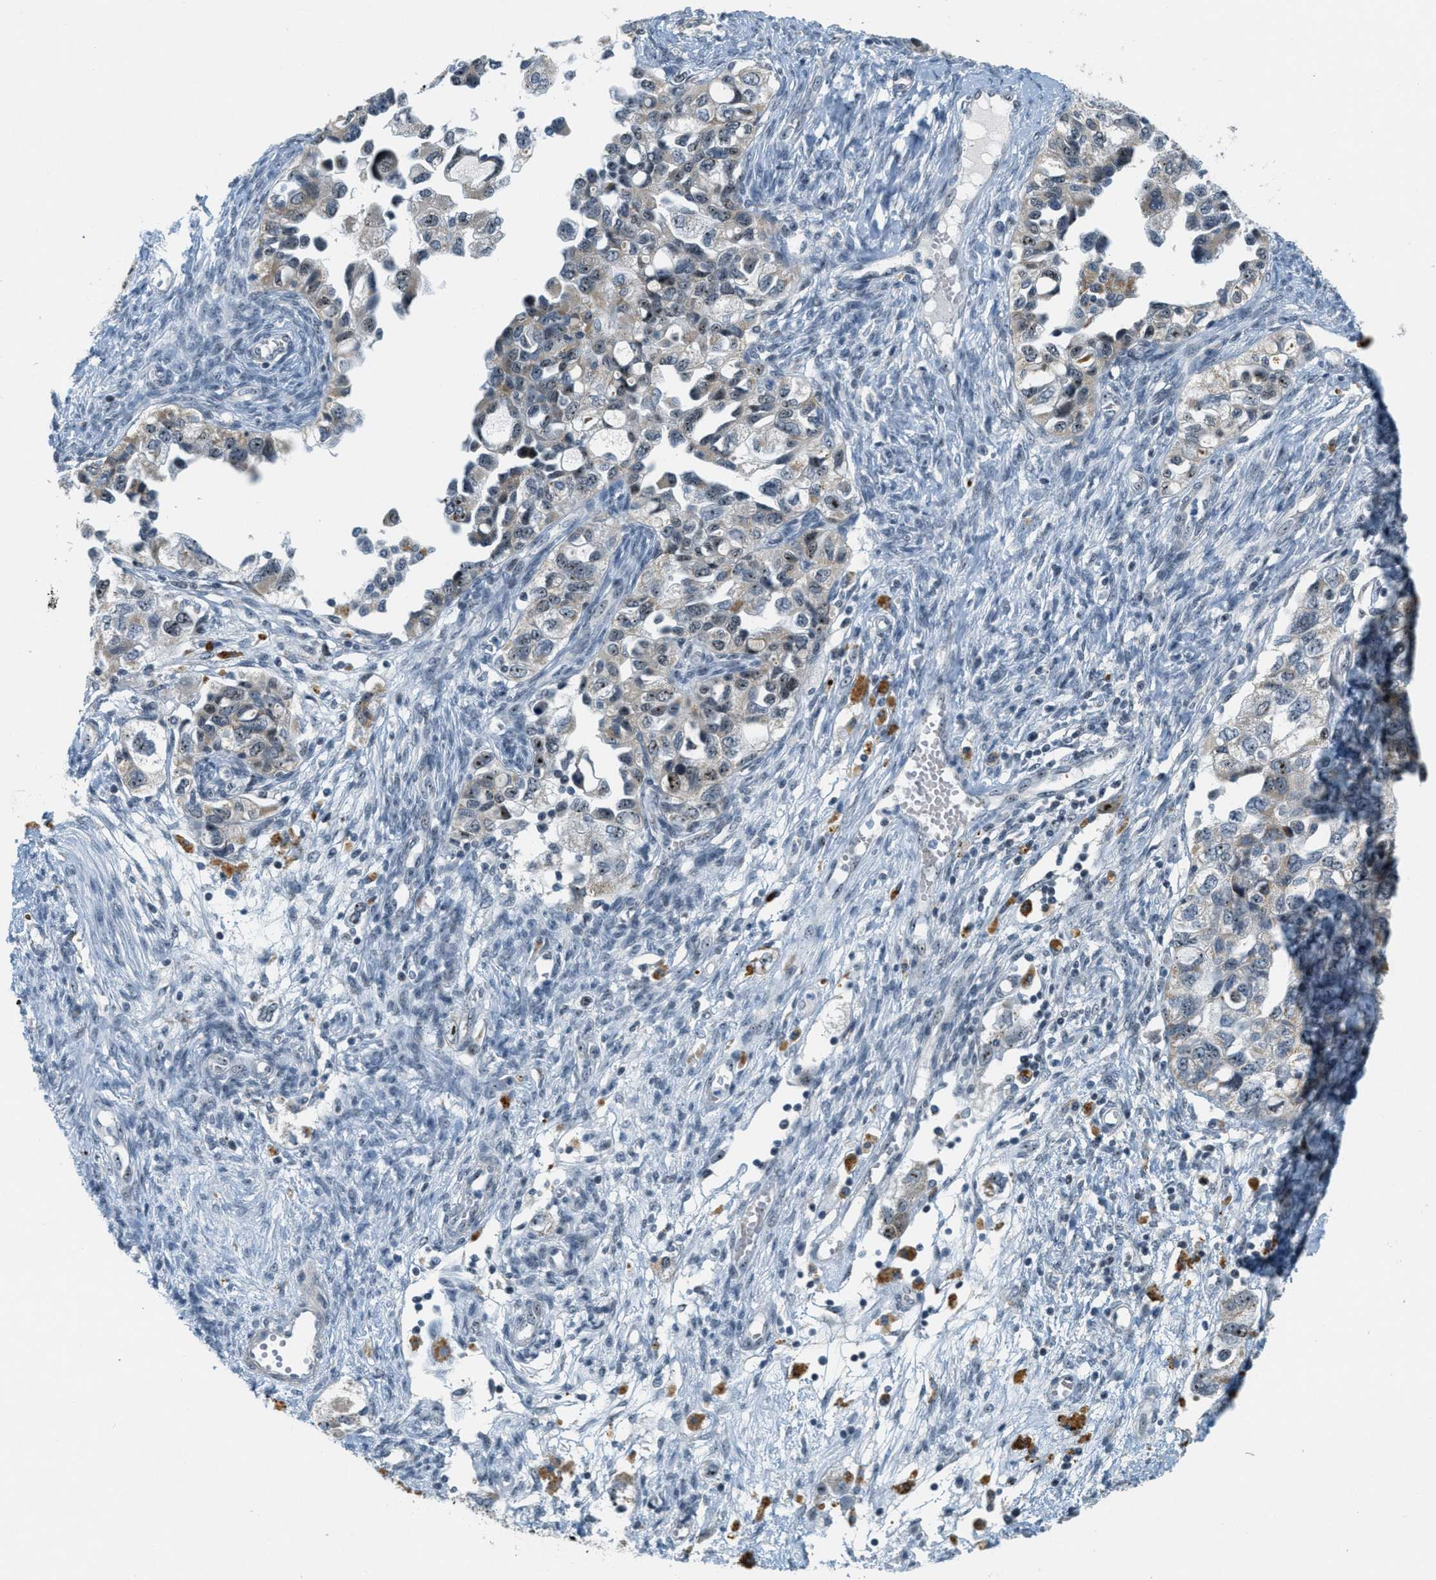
{"staining": {"intensity": "weak", "quantity": "25%-75%", "location": "cytoplasmic/membranous,nuclear"}, "tissue": "ovarian cancer", "cell_type": "Tumor cells", "image_type": "cancer", "snomed": [{"axis": "morphology", "description": "Carcinoma, NOS"}, {"axis": "morphology", "description": "Cystadenocarcinoma, serous, NOS"}, {"axis": "topography", "description": "Ovary"}], "caption": "Tumor cells display low levels of weak cytoplasmic/membranous and nuclear expression in approximately 25%-75% of cells in carcinoma (ovarian). The staining is performed using DAB (3,3'-diaminobenzidine) brown chromogen to label protein expression. The nuclei are counter-stained blue using hematoxylin.", "gene": "DDX47", "patient": {"sex": "female", "age": 69}}